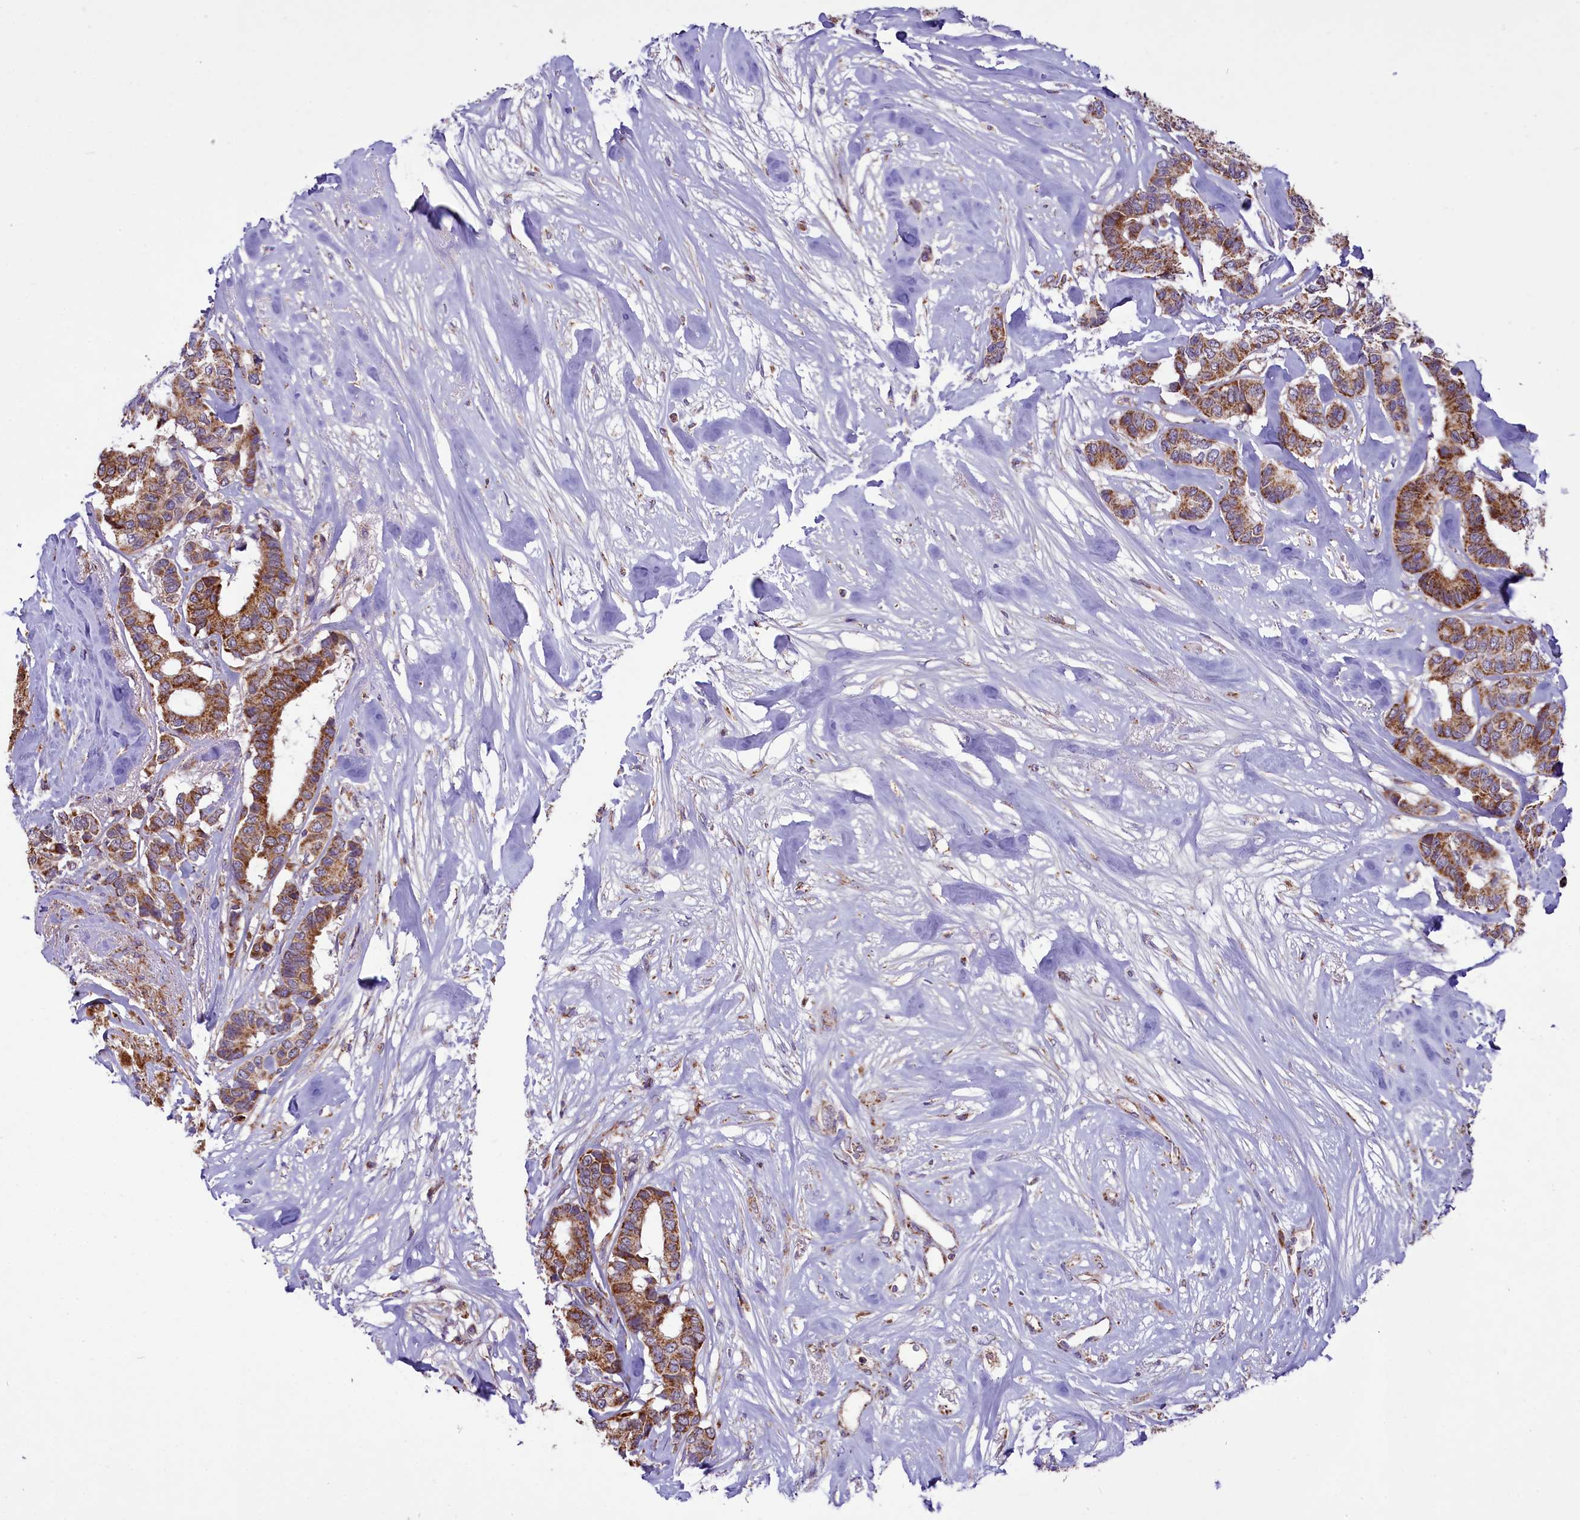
{"staining": {"intensity": "moderate", "quantity": ">75%", "location": "cytoplasmic/membranous"}, "tissue": "breast cancer", "cell_type": "Tumor cells", "image_type": "cancer", "snomed": [{"axis": "morphology", "description": "Duct carcinoma"}, {"axis": "topography", "description": "Breast"}], "caption": "Immunohistochemistry (IHC) (DAB (3,3'-diaminobenzidine)) staining of breast intraductal carcinoma shows moderate cytoplasmic/membranous protein positivity in about >75% of tumor cells. Nuclei are stained in blue.", "gene": "COX17", "patient": {"sex": "female", "age": 87}}